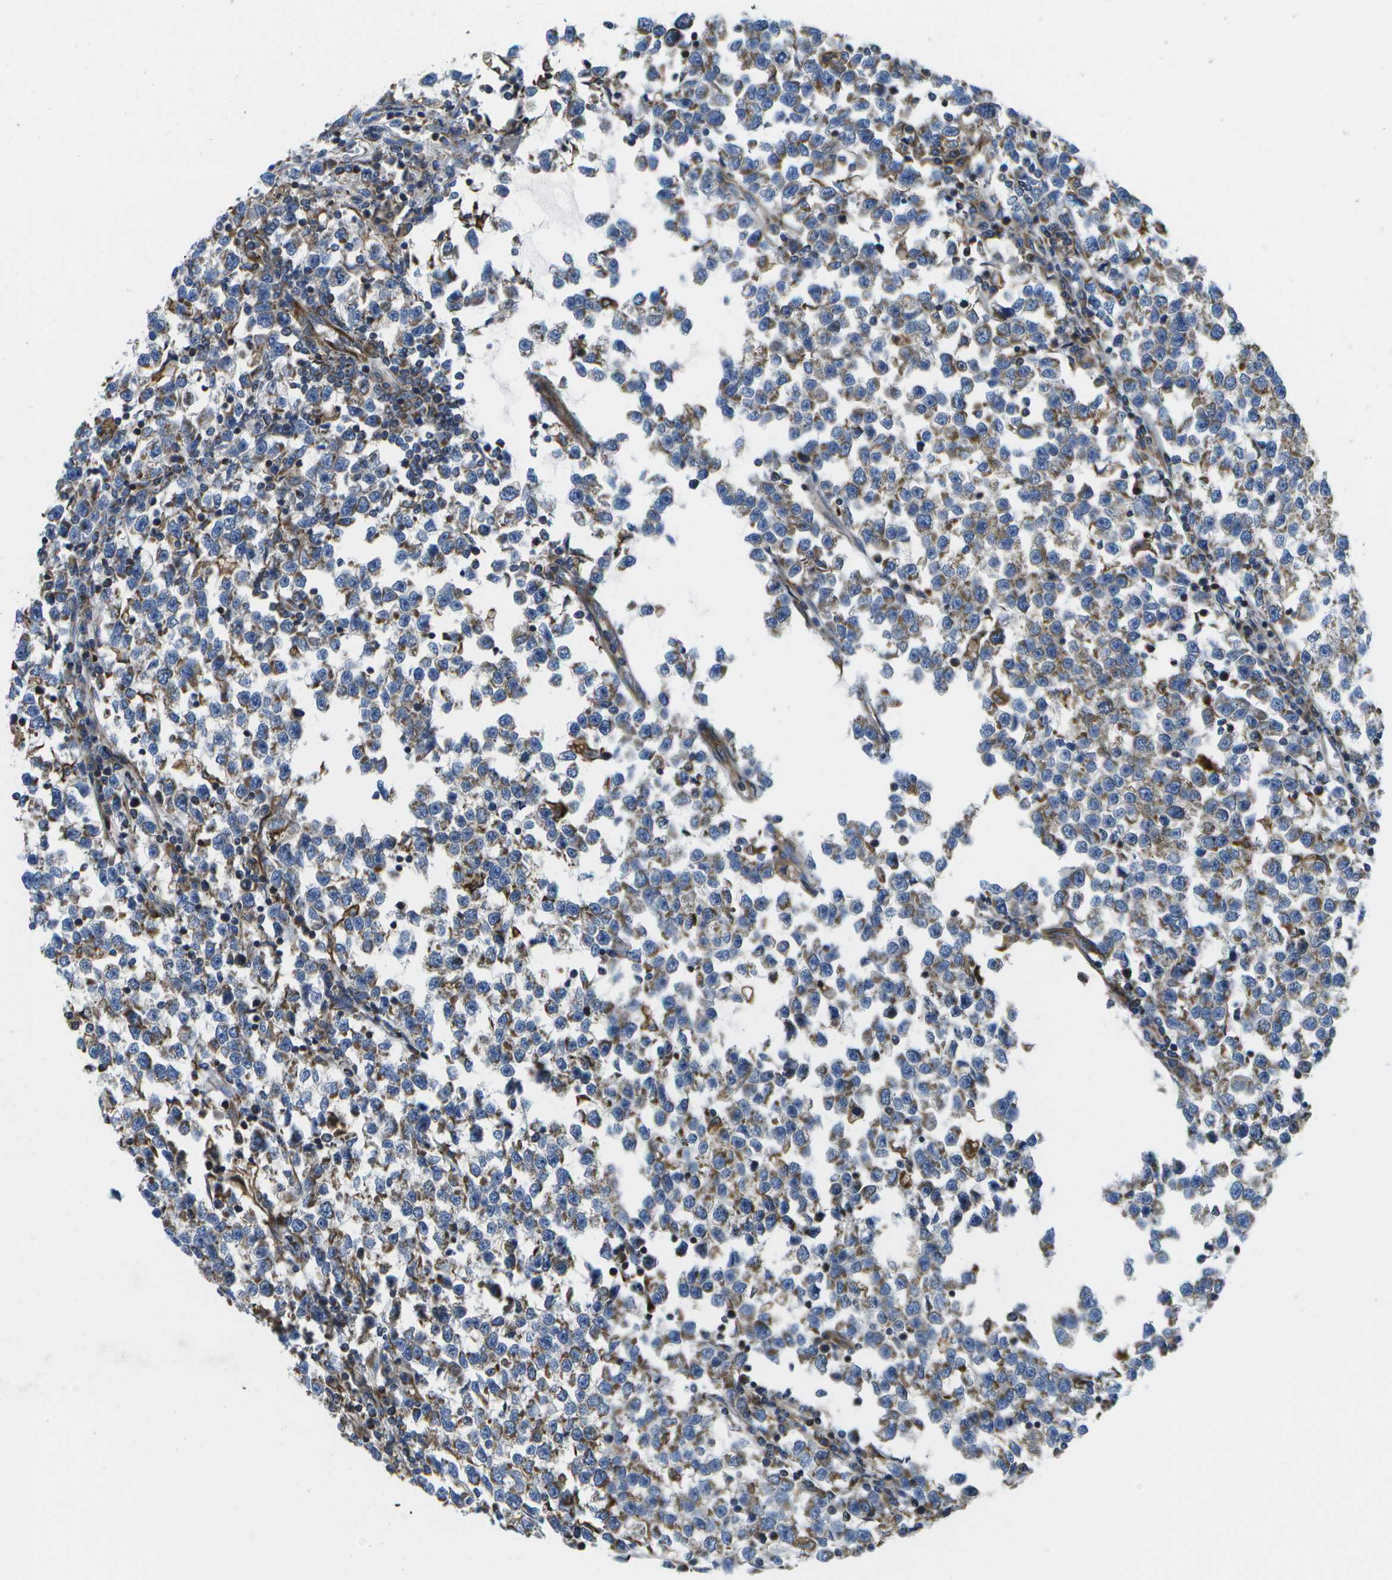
{"staining": {"intensity": "moderate", "quantity": ">75%", "location": "cytoplasmic/membranous"}, "tissue": "testis cancer", "cell_type": "Tumor cells", "image_type": "cancer", "snomed": [{"axis": "morphology", "description": "Normal tissue, NOS"}, {"axis": "morphology", "description": "Seminoma, NOS"}, {"axis": "topography", "description": "Testis"}], "caption": "Testis cancer stained for a protein shows moderate cytoplasmic/membranous positivity in tumor cells.", "gene": "GDF5", "patient": {"sex": "male", "age": 43}}